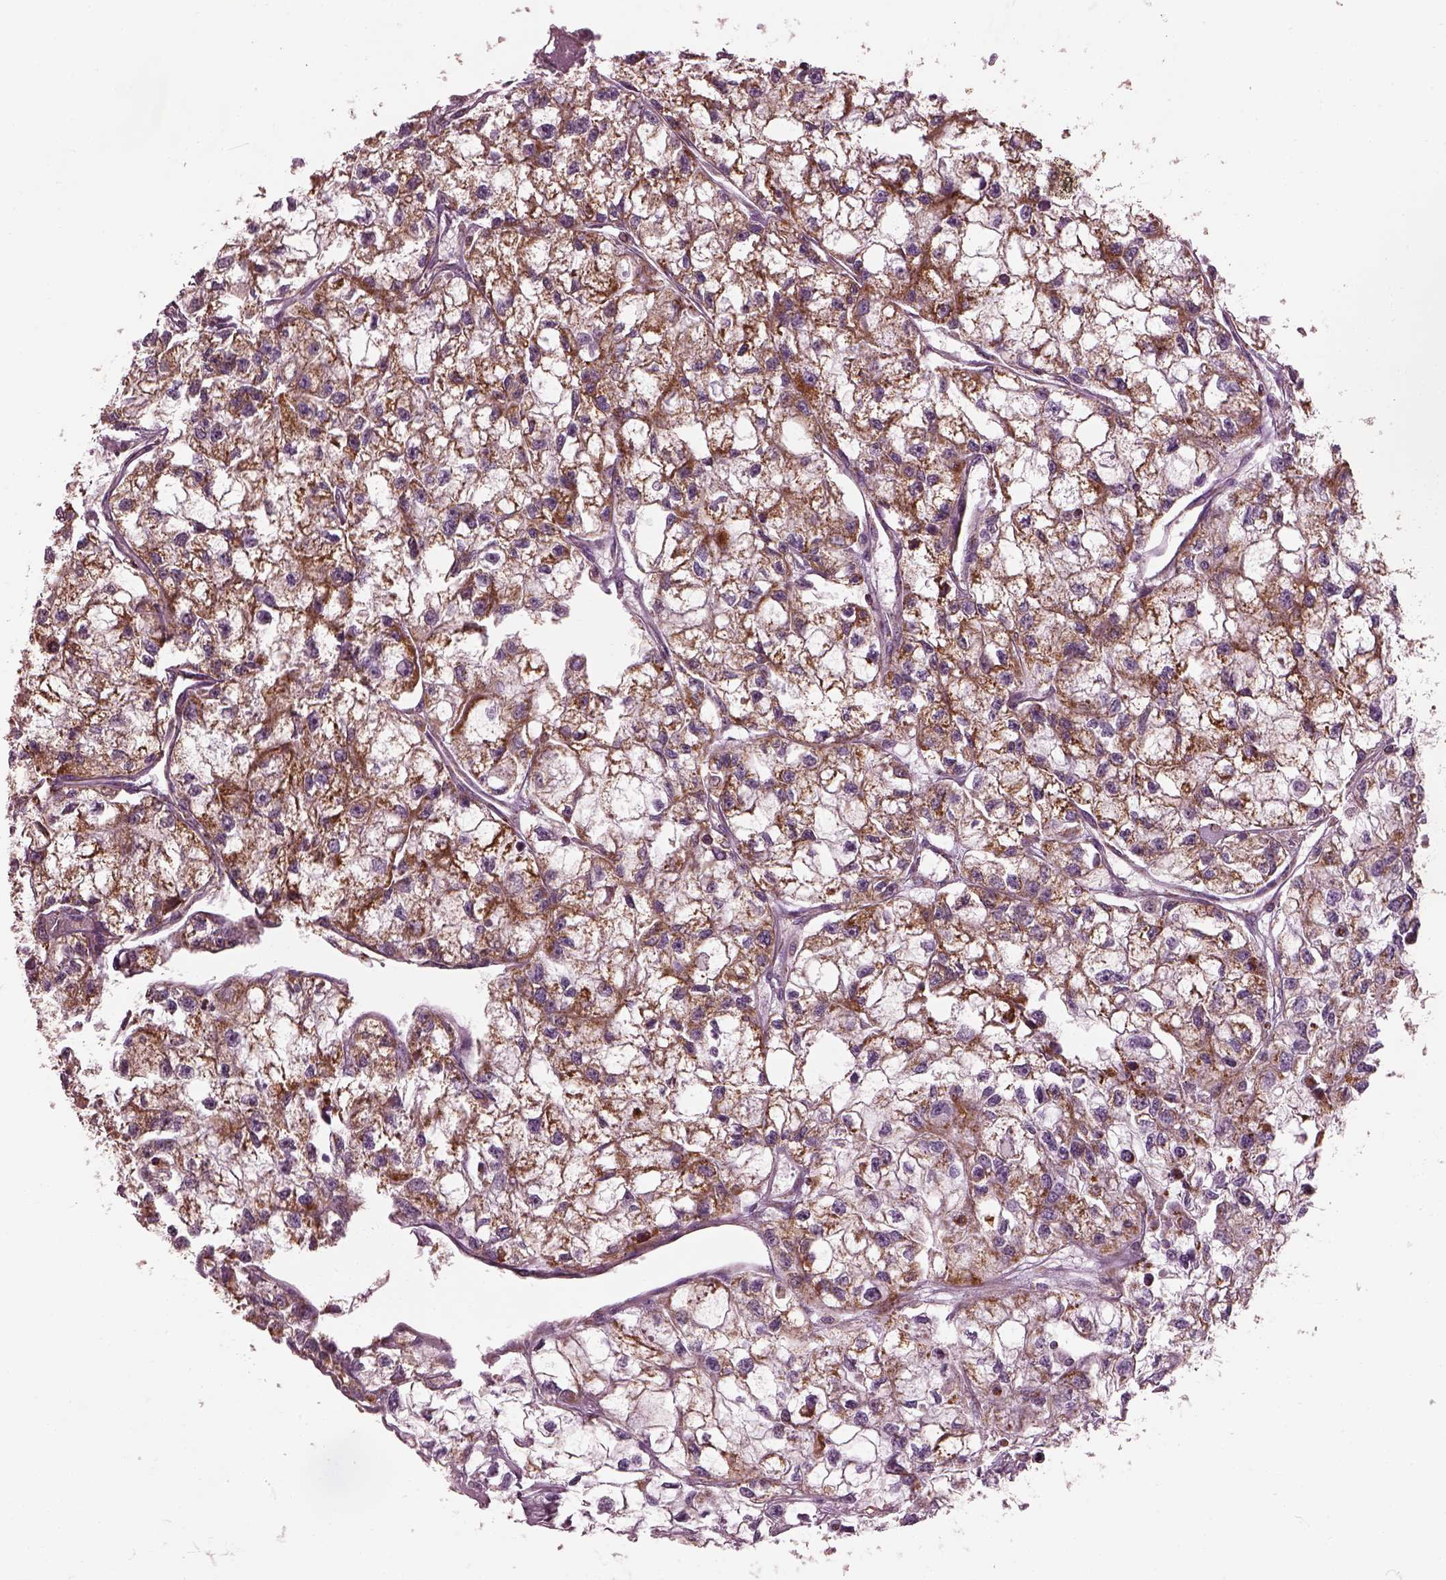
{"staining": {"intensity": "moderate", "quantity": ">75%", "location": "cytoplasmic/membranous"}, "tissue": "renal cancer", "cell_type": "Tumor cells", "image_type": "cancer", "snomed": [{"axis": "morphology", "description": "Adenocarcinoma, NOS"}, {"axis": "topography", "description": "Kidney"}], "caption": "High-magnification brightfield microscopy of adenocarcinoma (renal) stained with DAB (brown) and counterstained with hematoxylin (blue). tumor cells exhibit moderate cytoplasmic/membranous expression is present in about>75% of cells.", "gene": "ATP5MF", "patient": {"sex": "male", "age": 56}}